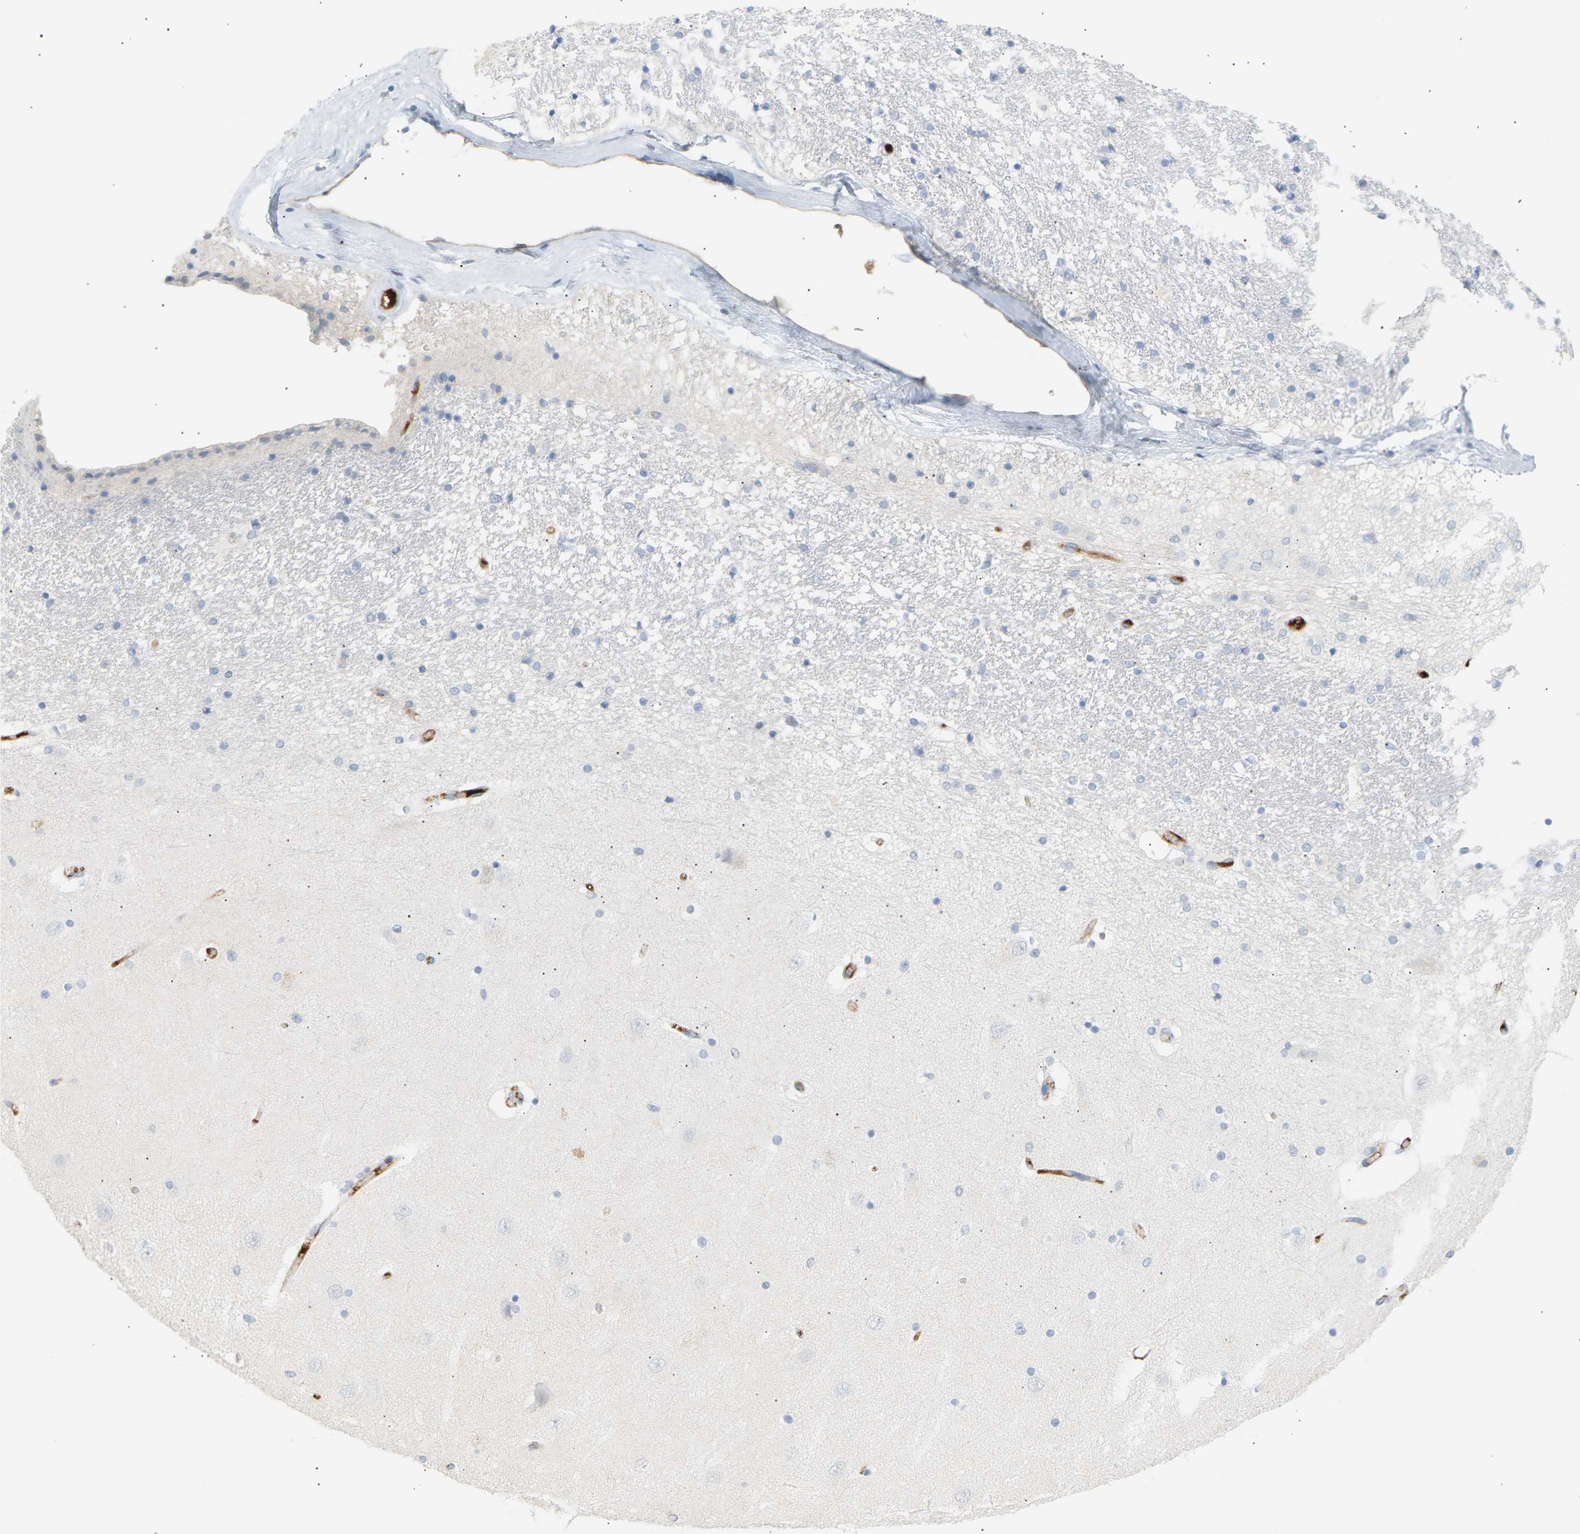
{"staining": {"intensity": "negative", "quantity": "none", "location": "none"}, "tissue": "hippocampus", "cell_type": "Glial cells", "image_type": "normal", "snomed": [{"axis": "morphology", "description": "Normal tissue, NOS"}, {"axis": "topography", "description": "Hippocampus"}], "caption": "The micrograph exhibits no staining of glial cells in benign hippocampus. The staining is performed using DAB brown chromogen with nuclei counter-stained in using hematoxylin.", "gene": "IGLC3", "patient": {"sex": "female", "age": 54}}